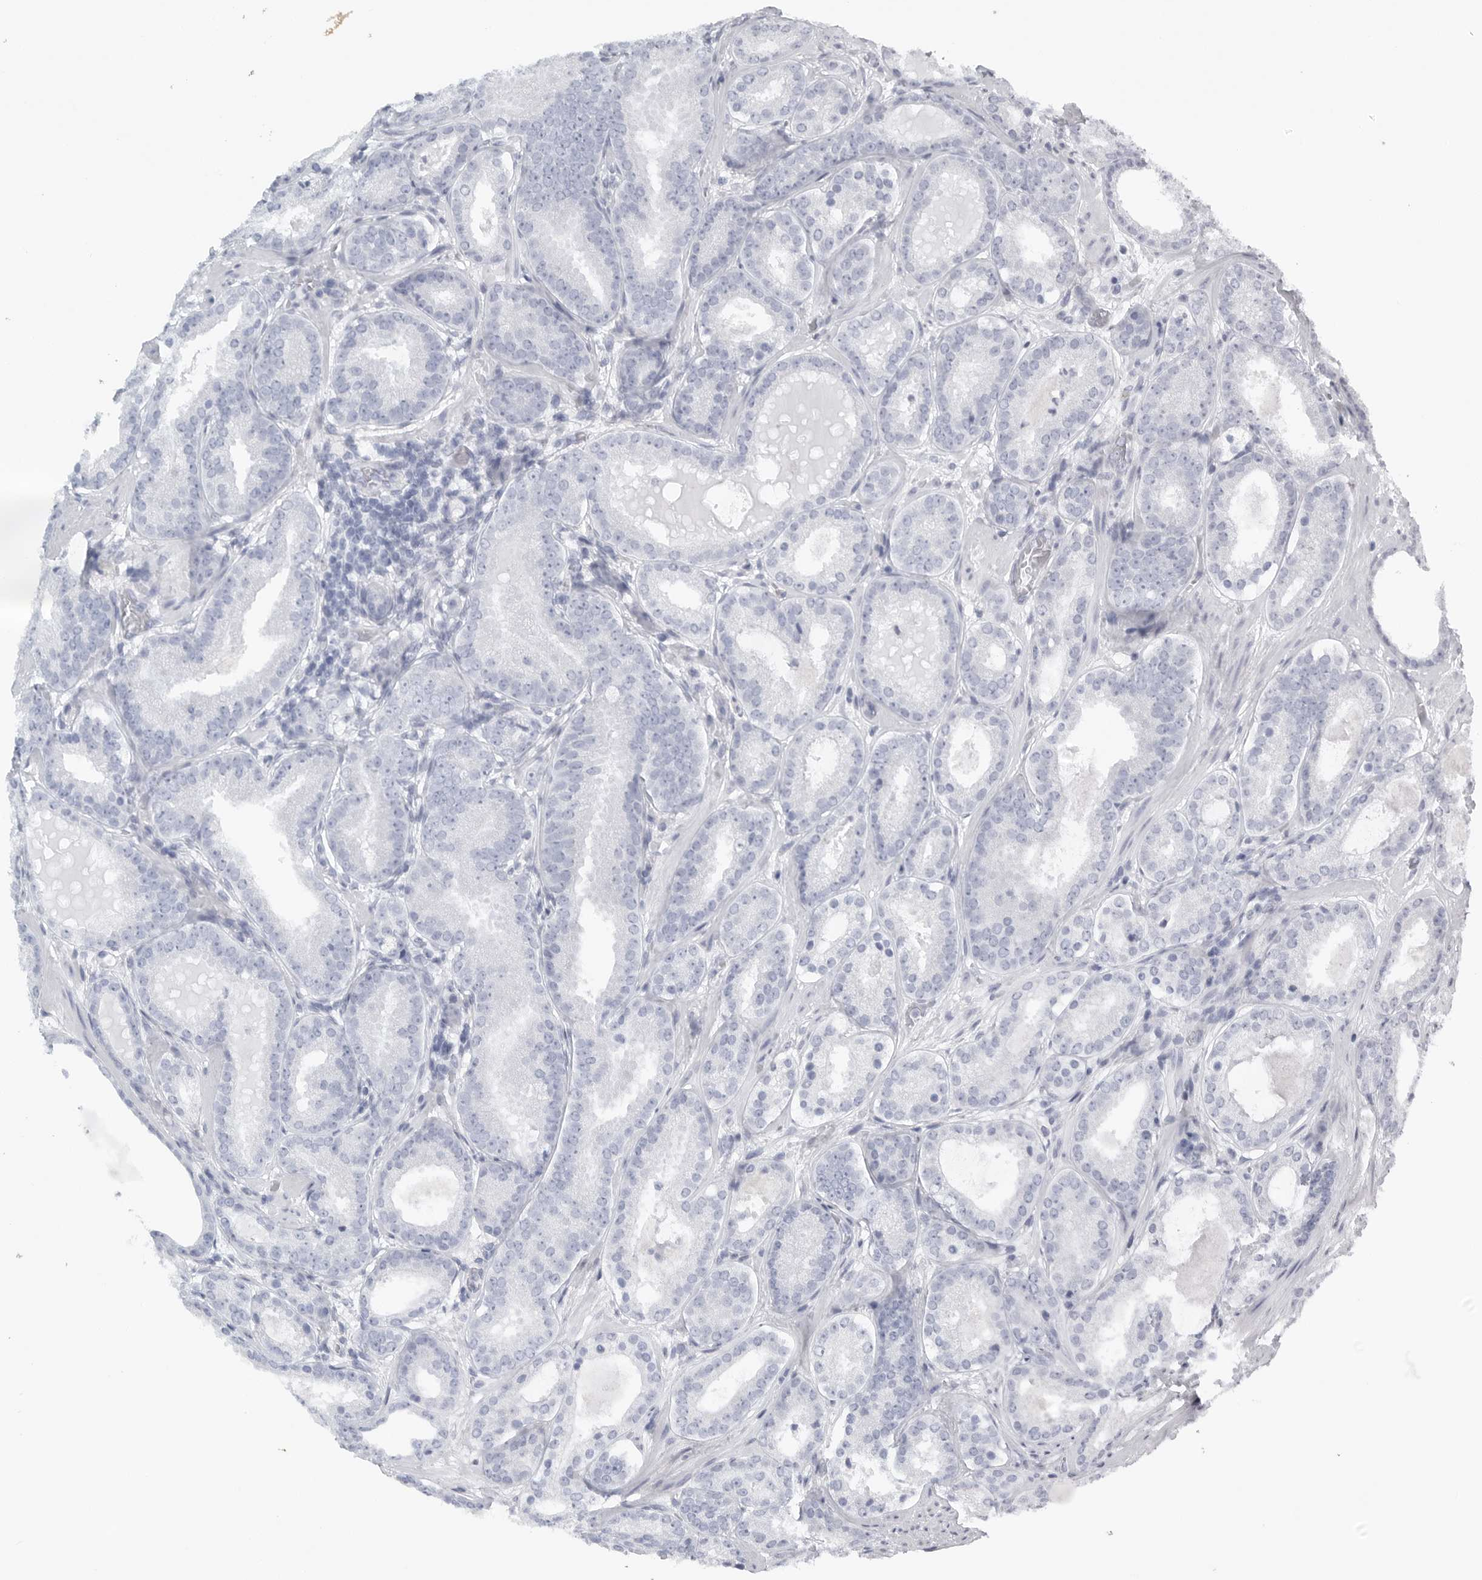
{"staining": {"intensity": "negative", "quantity": "none", "location": "none"}, "tissue": "prostate cancer", "cell_type": "Tumor cells", "image_type": "cancer", "snomed": [{"axis": "morphology", "description": "Adenocarcinoma, Low grade"}, {"axis": "topography", "description": "Prostate"}], "caption": "Adenocarcinoma (low-grade) (prostate) was stained to show a protein in brown. There is no significant positivity in tumor cells.", "gene": "TNR", "patient": {"sex": "male", "age": 69}}